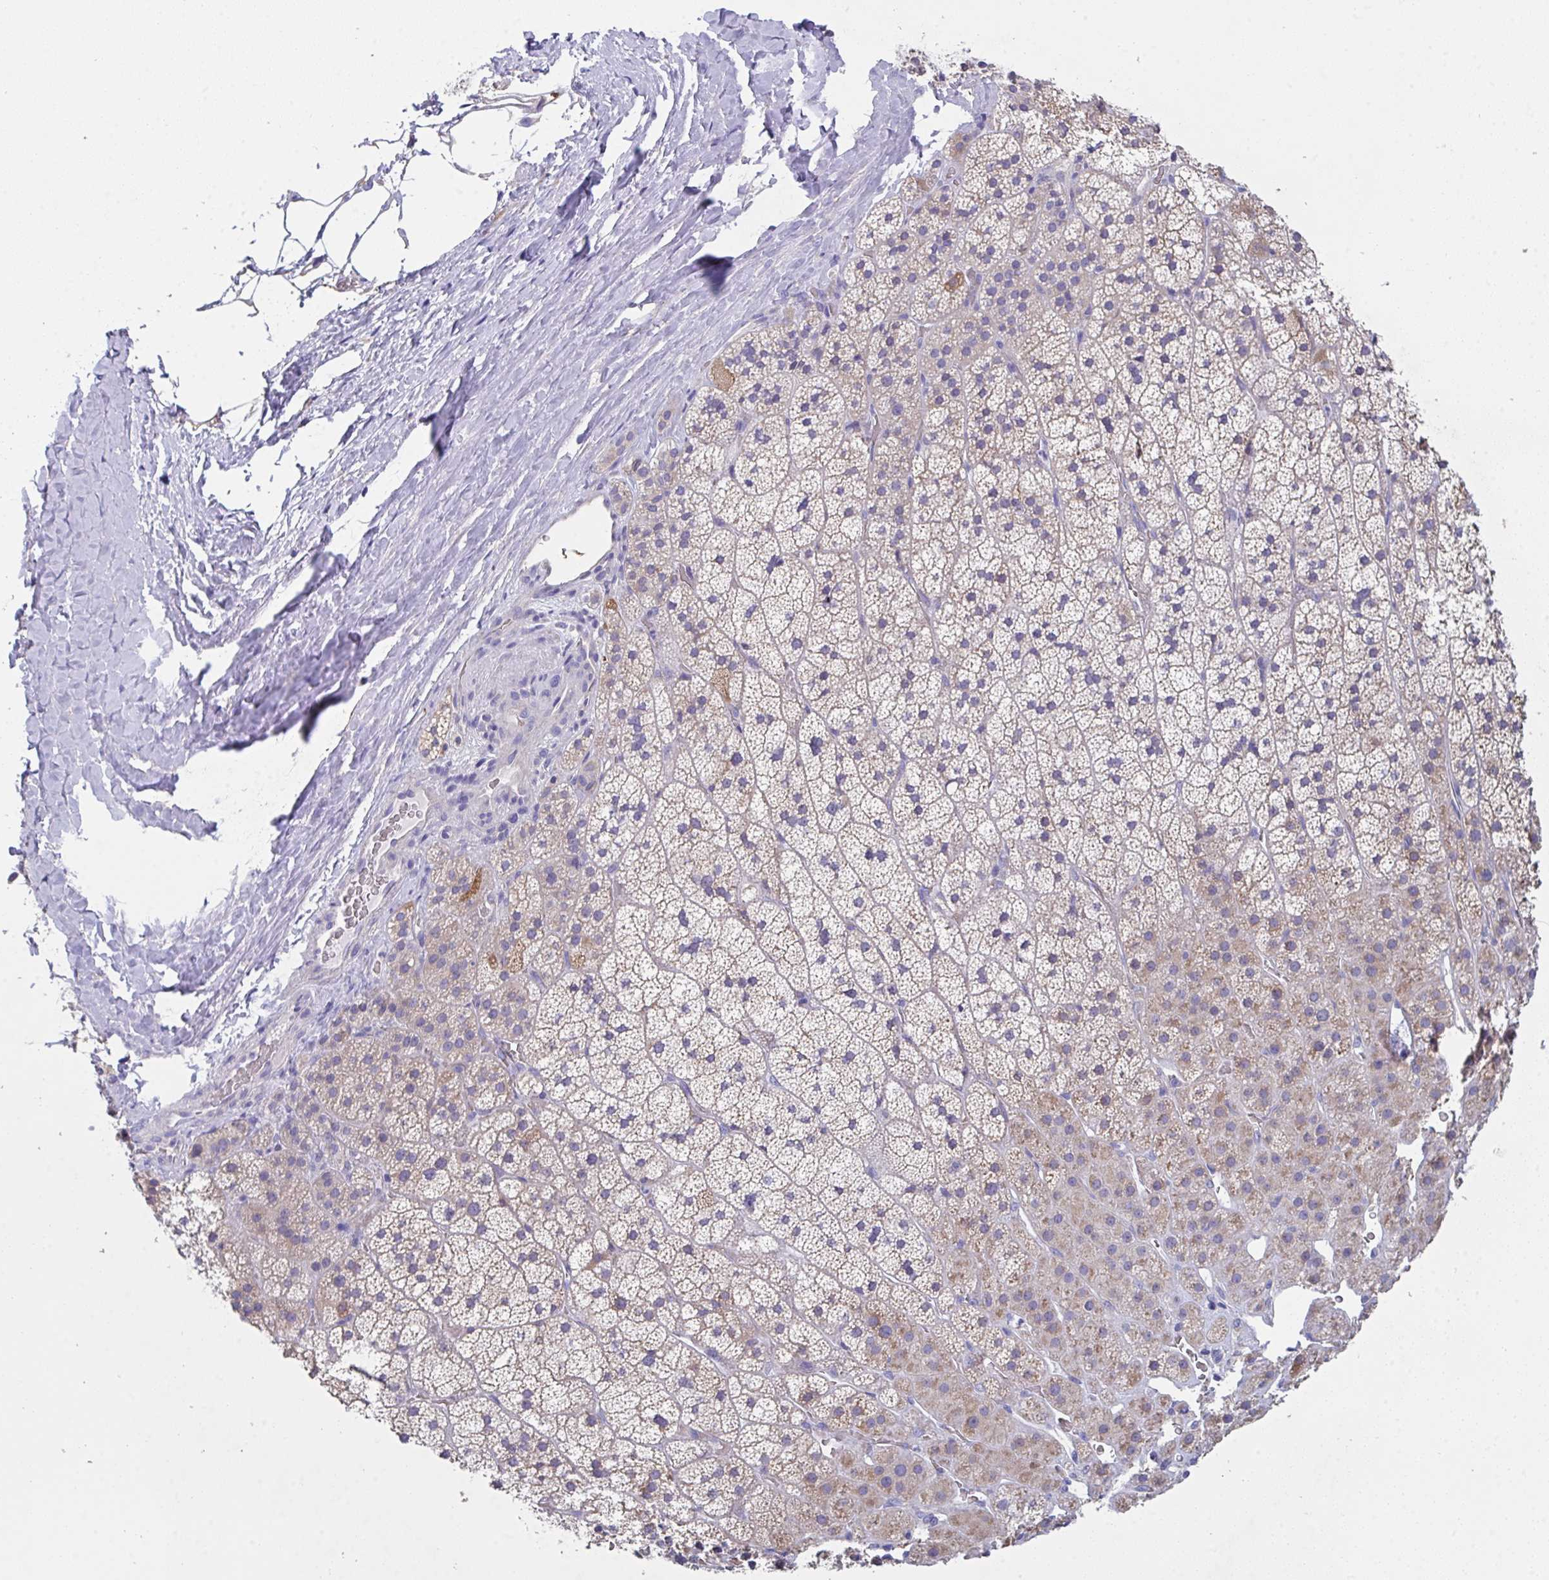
{"staining": {"intensity": "weak", "quantity": "25%-75%", "location": "cytoplasmic/membranous"}, "tissue": "adrenal gland", "cell_type": "Glandular cells", "image_type": "normal", "snomed": [{"axis": "morphology", "description": "Normal tissue, NOS"}, {"axis": "topography", "description": "Adrenal gland"}], "caption": "Protein expression analysis of unremarkable adrenal gland displays weak cytoplasmic/membranous staining in about 25%-75% of glandular cells.", "gene": "TFAP2C", "patient": {"sex": "male", "age": 57}}